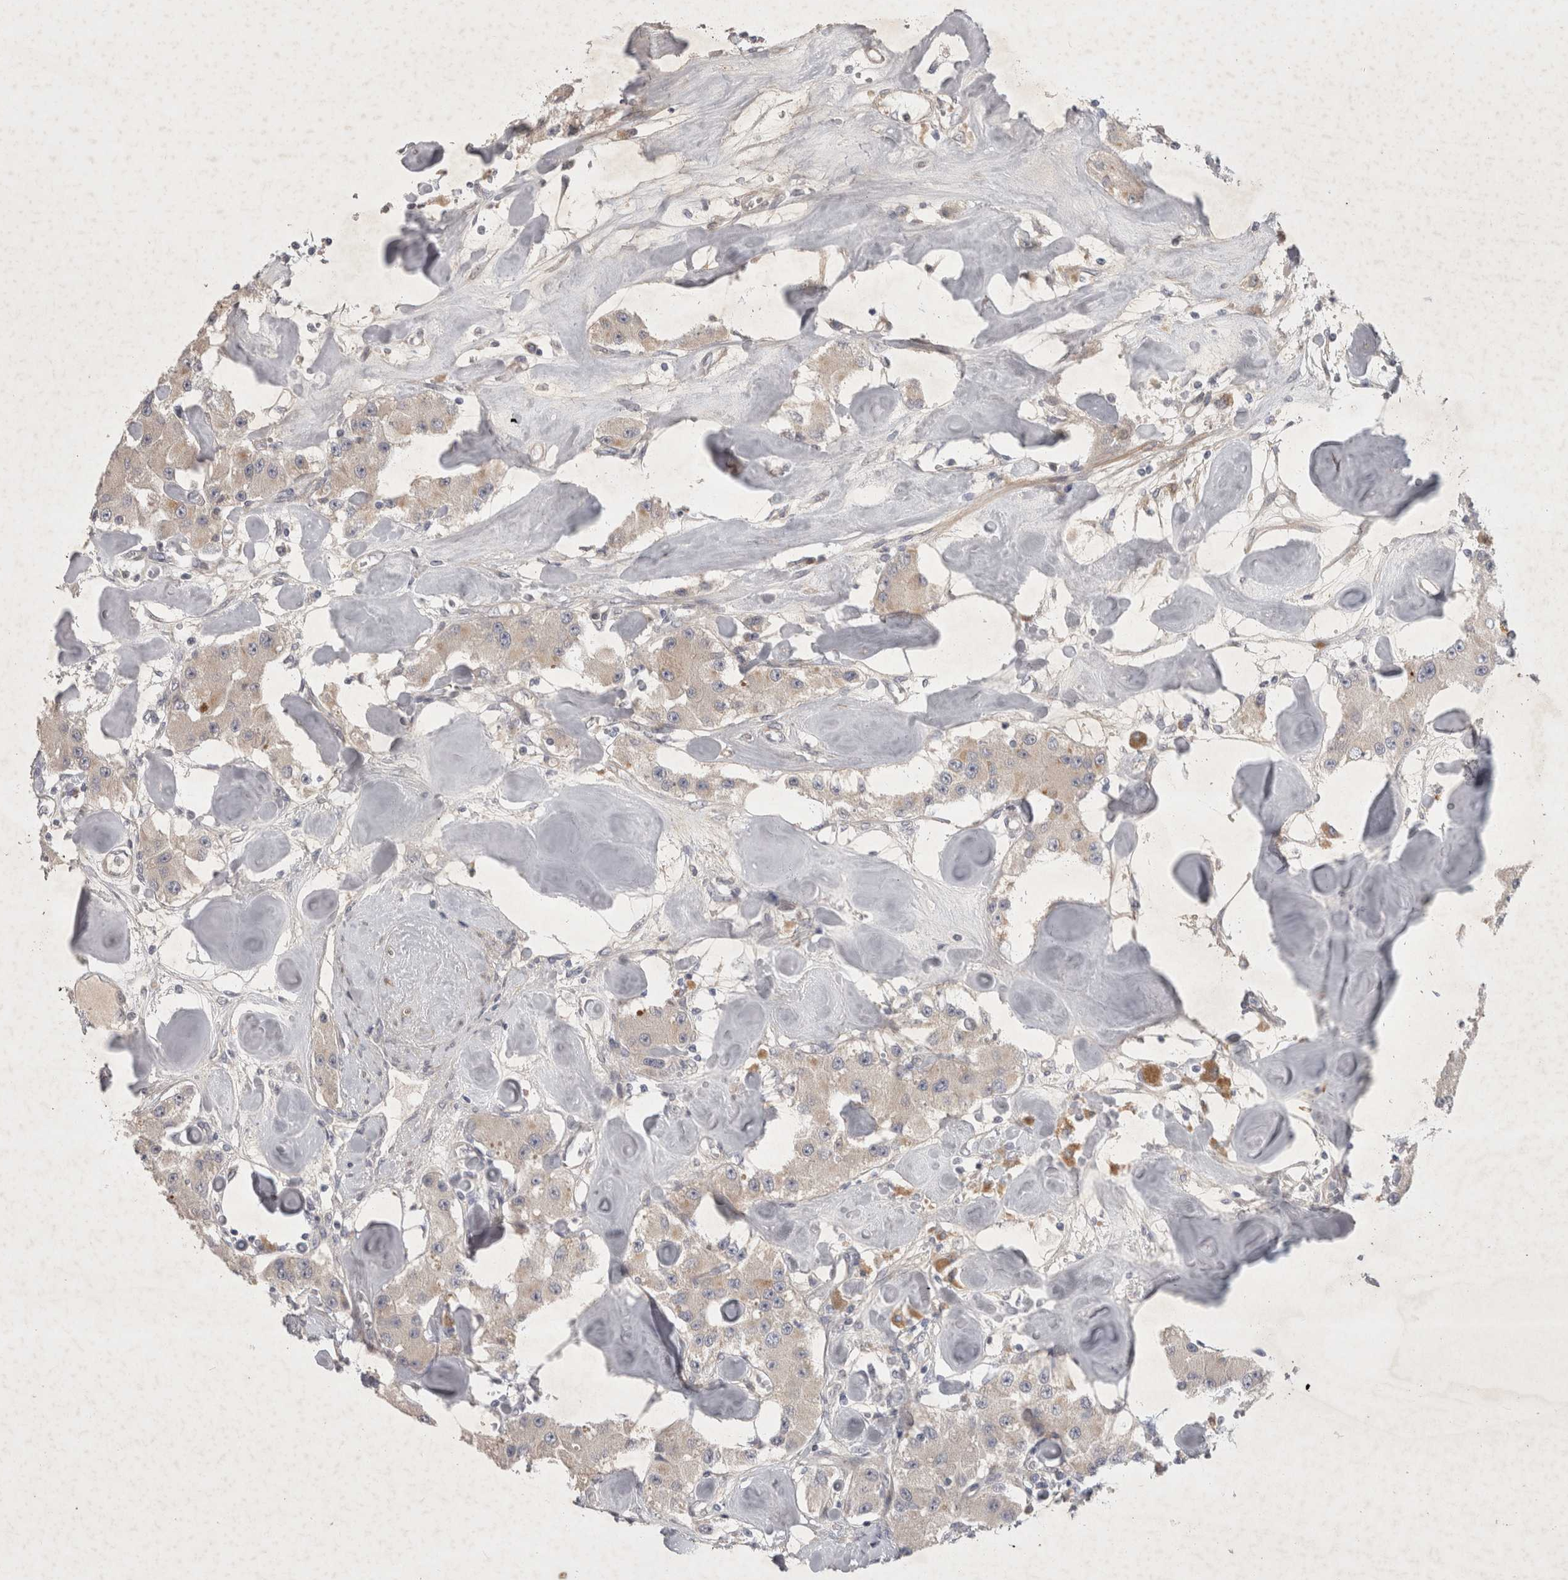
{"staining": {"intensity": "weak", "quantity": ">75%", "location": "cytoplasmic/membranous"}, "tissue": "carcinoid", "cell_type": "Tumor cells", "image_type": "cancer", "snomed": [{"axis": "morphology", "description": "Carcinoid, malignant, NOS"}, {"axis": "topography", "description": "Pancreas"}], "caption": "This is an image of immunohistochemistry (IHC) staining of carcinoid, which shows weak staining in the cytoplasmic/membranous of tumor cells.", "gene": "BZW2", "patient": {"sex": "male", "age": 41}}